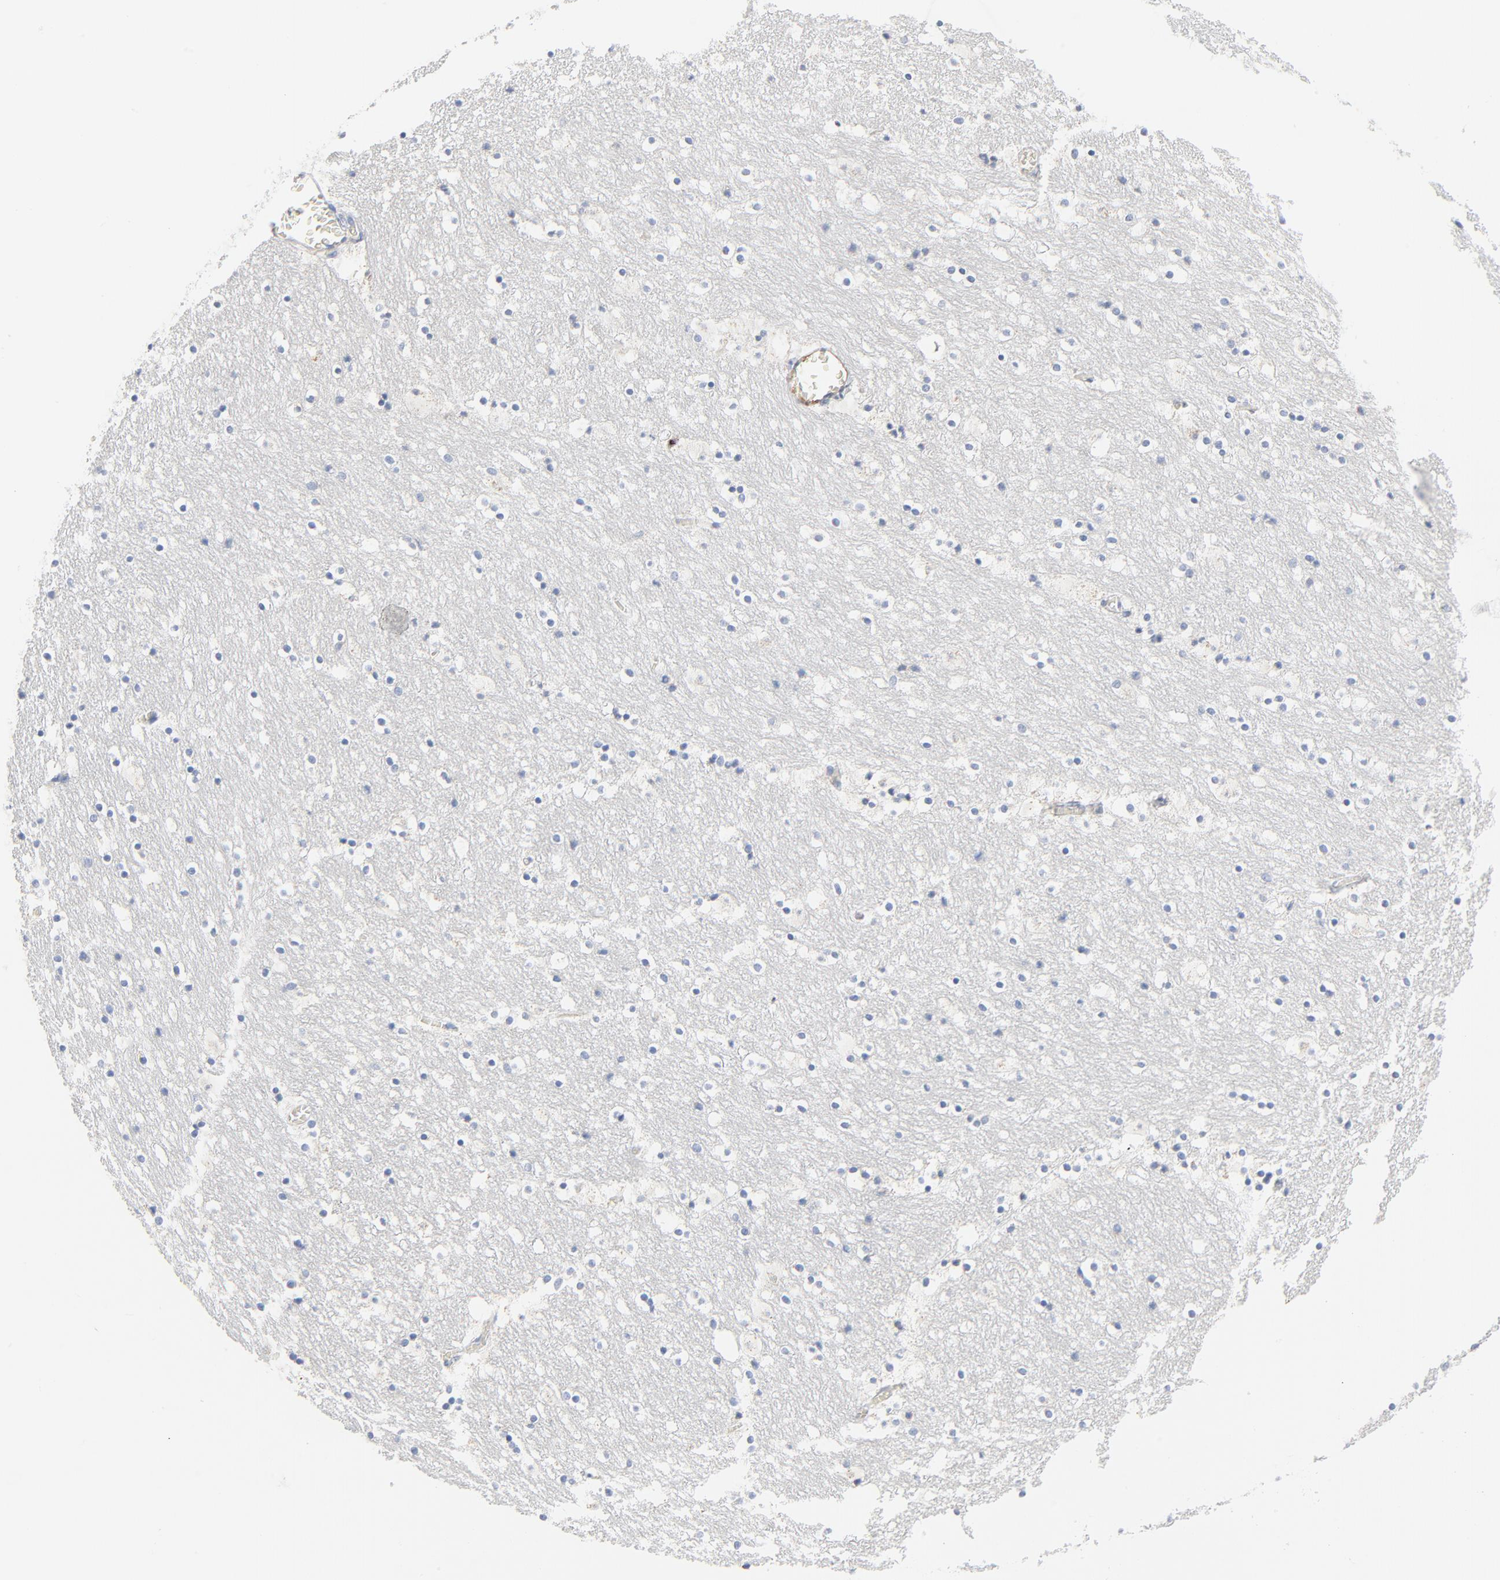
{"staining": {"intensity": "negative", "quantity": "none", "location": "none"}, "tissue": "caudate", "cell_type": "Glial cells", "image_type": "normal", "snomed": [{"axis": "morphology", "description": "Normal tissue, NOS"}, {"axis": "topography", "description": "Lateral ventricle wall"}], "caption": "Immunohistochemistry (IHC) photomicrograph of unremarkable caudate: caudate stained with DAB reveals no significant protein positivity in glial cells.", "gene": "GZMB", "patient": {"sex": "male", "age": 45}}